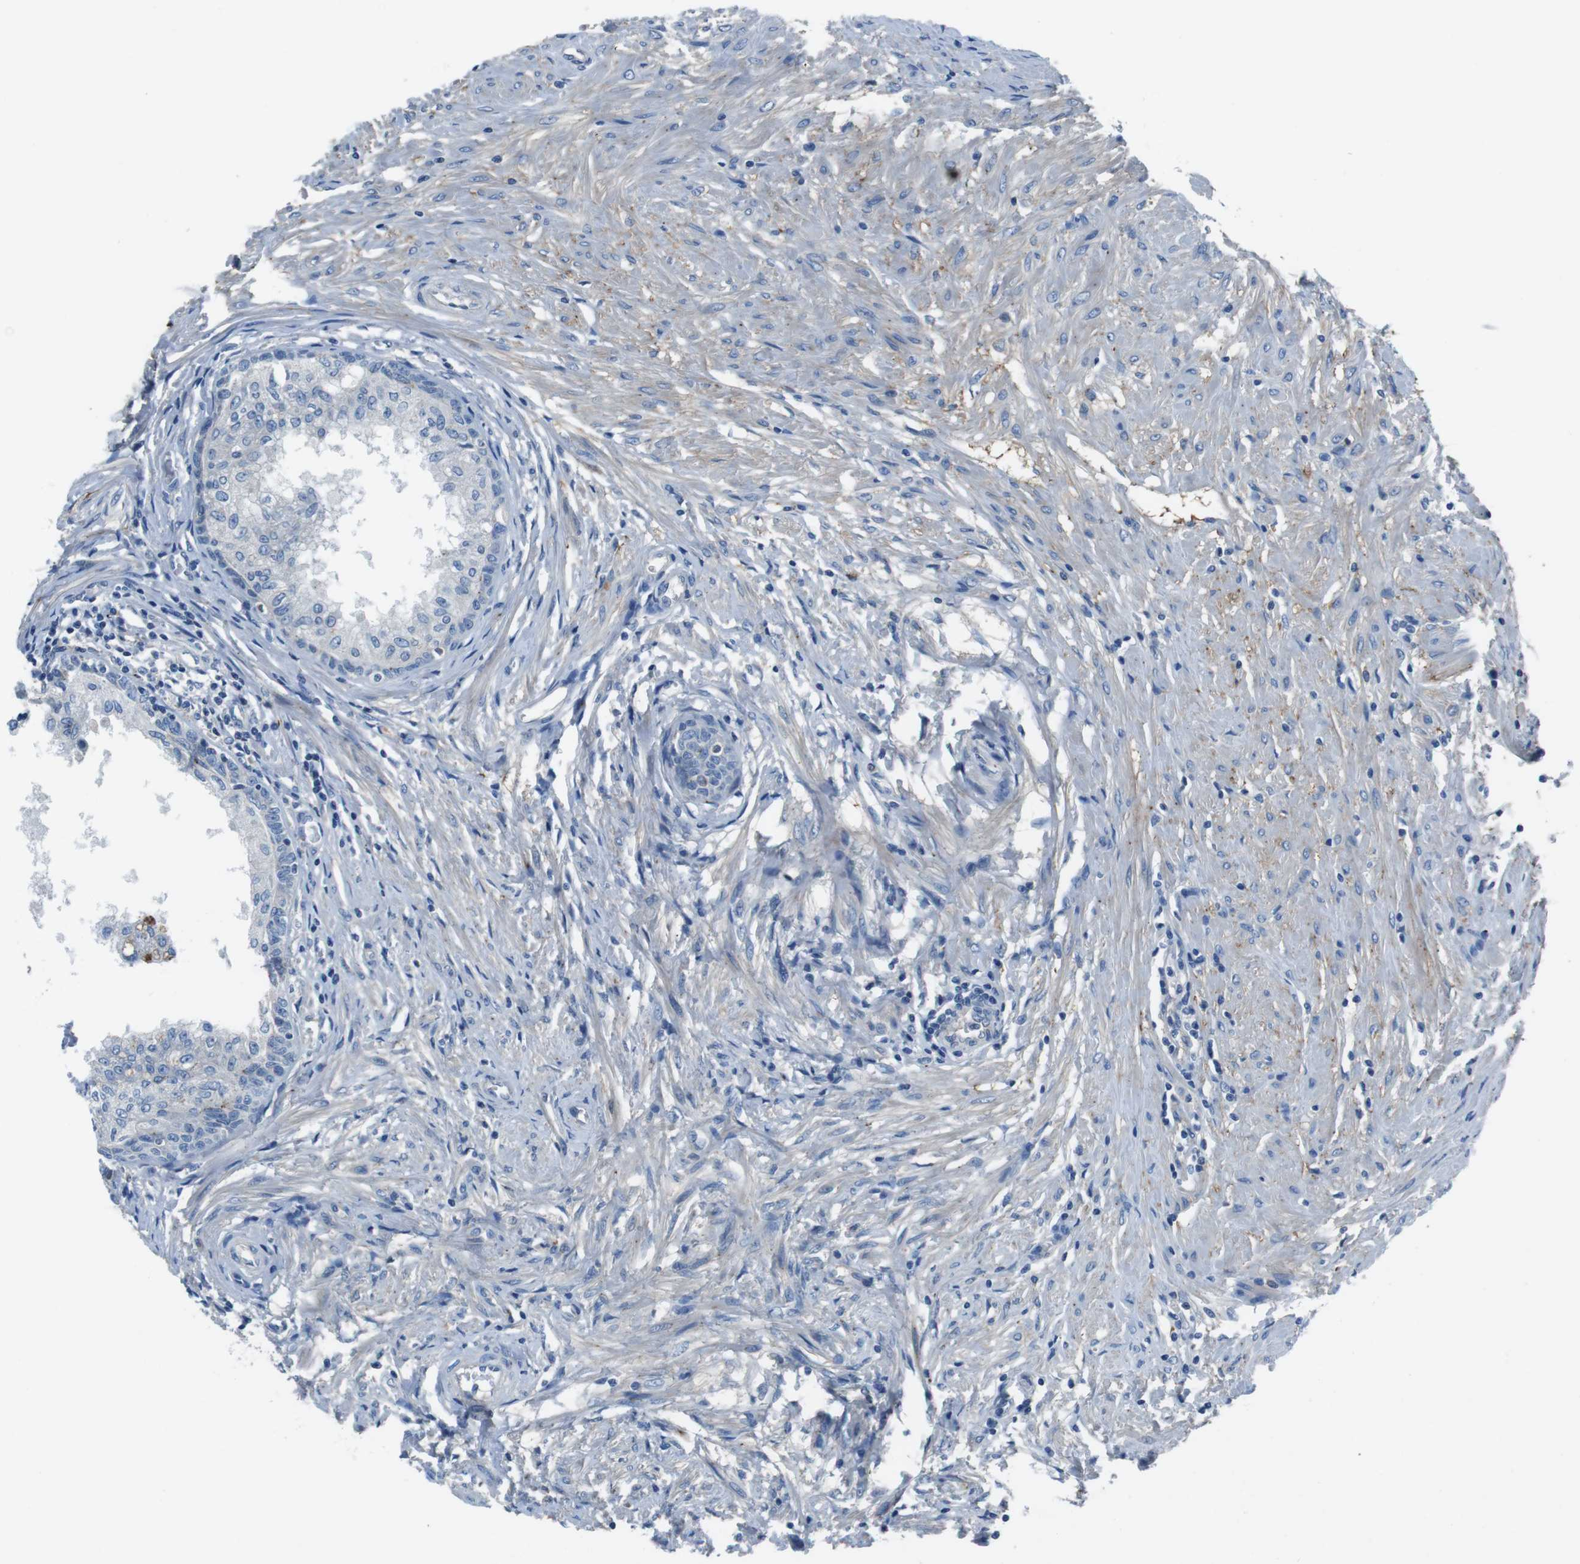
{"staining": {"intensity": "negative", "quantity": "none", "location": "none"}, "tissue": "prostate", "cell_type": "Glandular cells", "image_type": "normal", "snomed": [{"axis": "morphology", "description": "Normal tissue, NOS"}, {"axis": "topography", "description": "Prostate"}, {"axis": "topography", "description": "Seminal veicle"}], "caption": "A photomicrograph of prostate stained for a protein displays no brown staining in glandular cells. Nuclei are stained in blue.", "gene": "TULP3", "patient": {"sex": "male", "age": 60}}